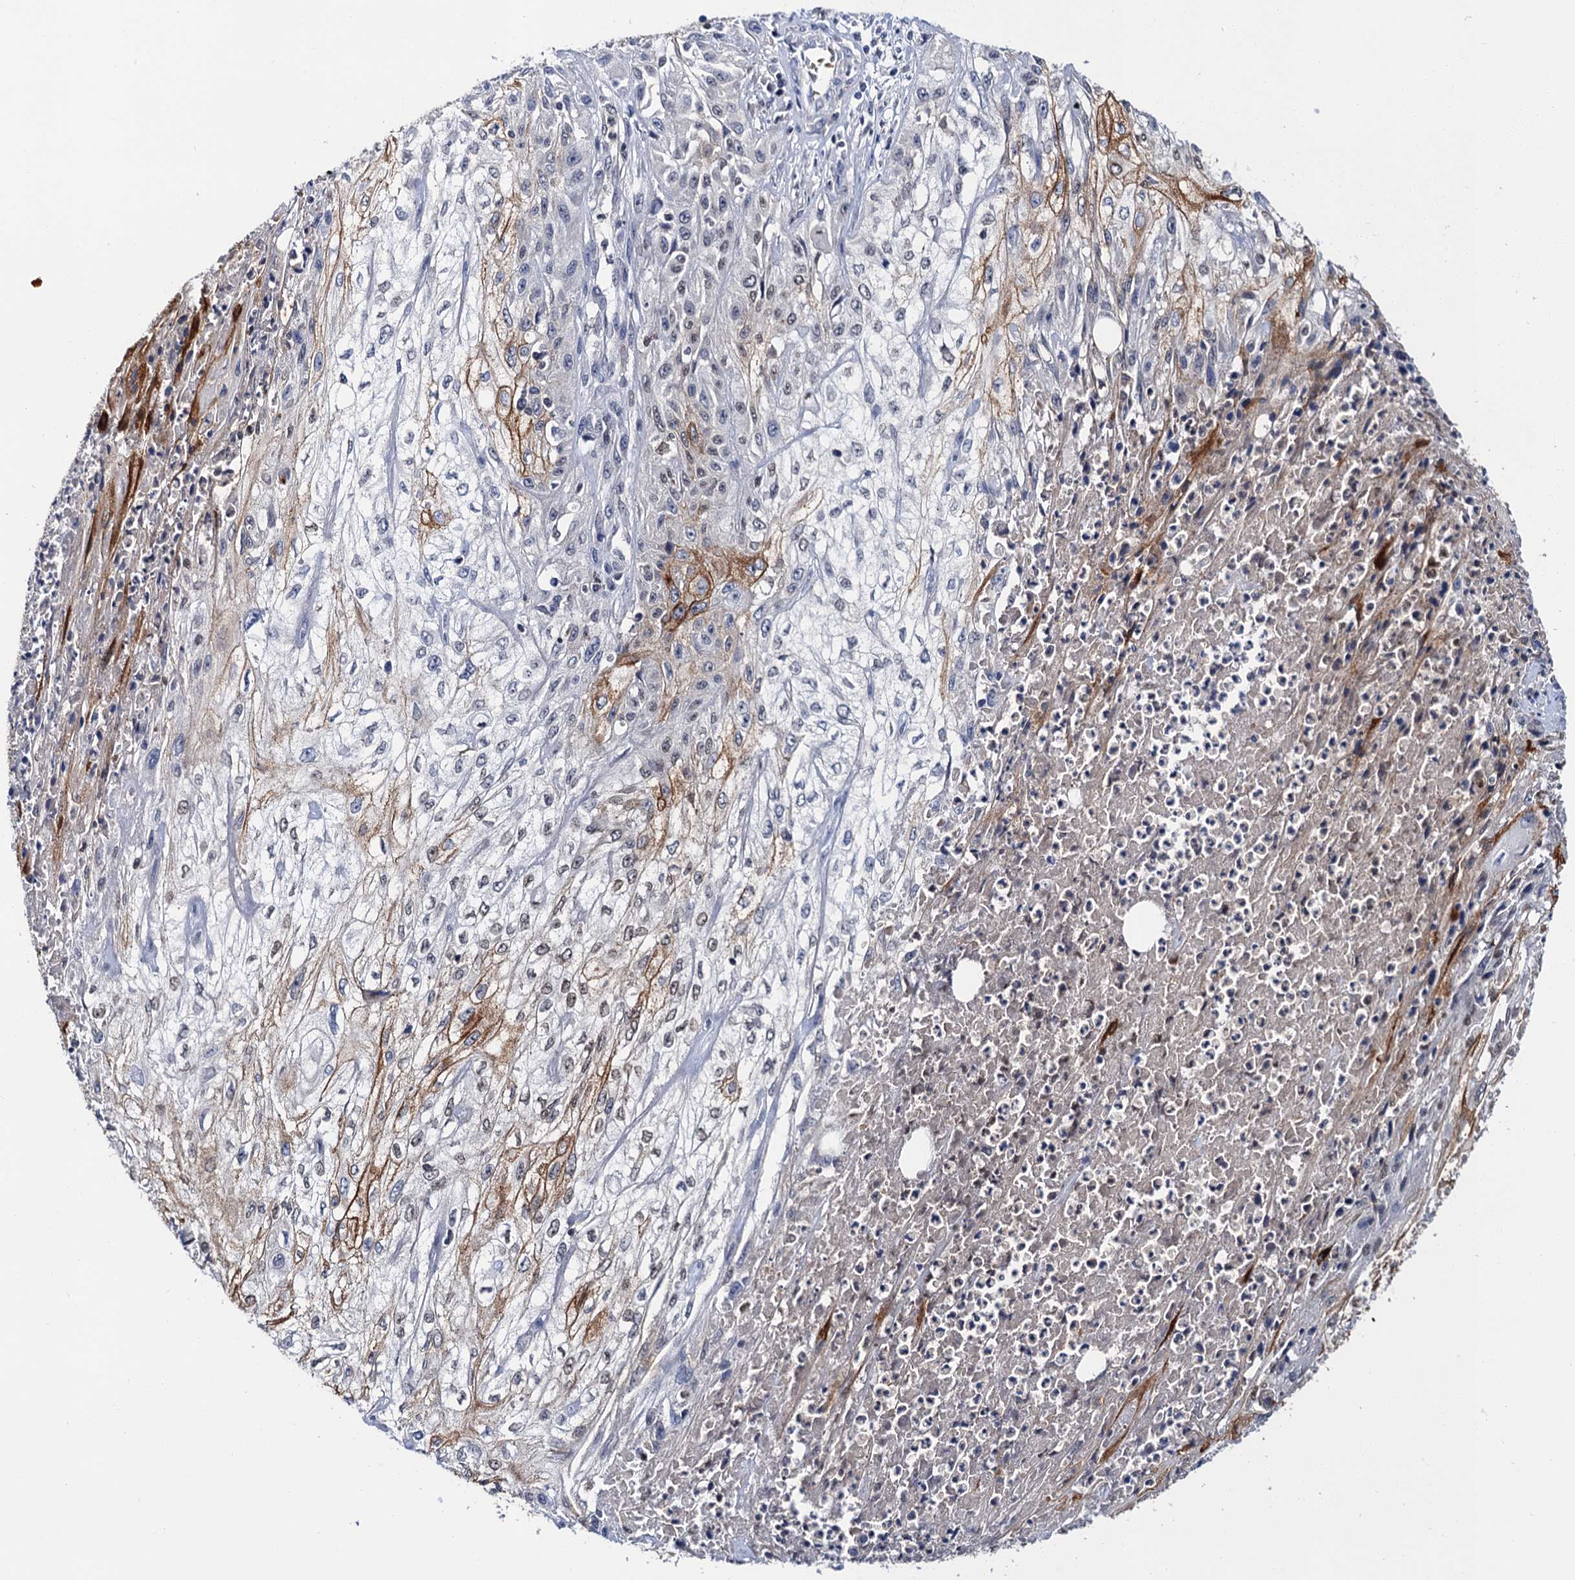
{"staining": {"intensity": "strong", "quantity": "<25%", "location": "cytoplasmic/membranous"}, "tissue": "skin cancer", "cell_type": "Tumor cells", "image_type": "cancer", "snomed": [{"axis": "morphology", "description": "Squamous cell carcinoma, NOS"}, {"axis": "morphology", "description": "Squamous cell carcinoma, metastatic, NOS"}, {"axis": "topography", "description": "Skin"}, {"axis": "topography", "description": "Lymph node"}], "caption": "Skin cancer stained with DAB immunohistochemistry (IHC) shows medium levels of strong cytoplasmic/membranous expression in about <25% of tumor cells.", "gene": "LYPD3", "patient": {"sex": "male", "age": 75}}